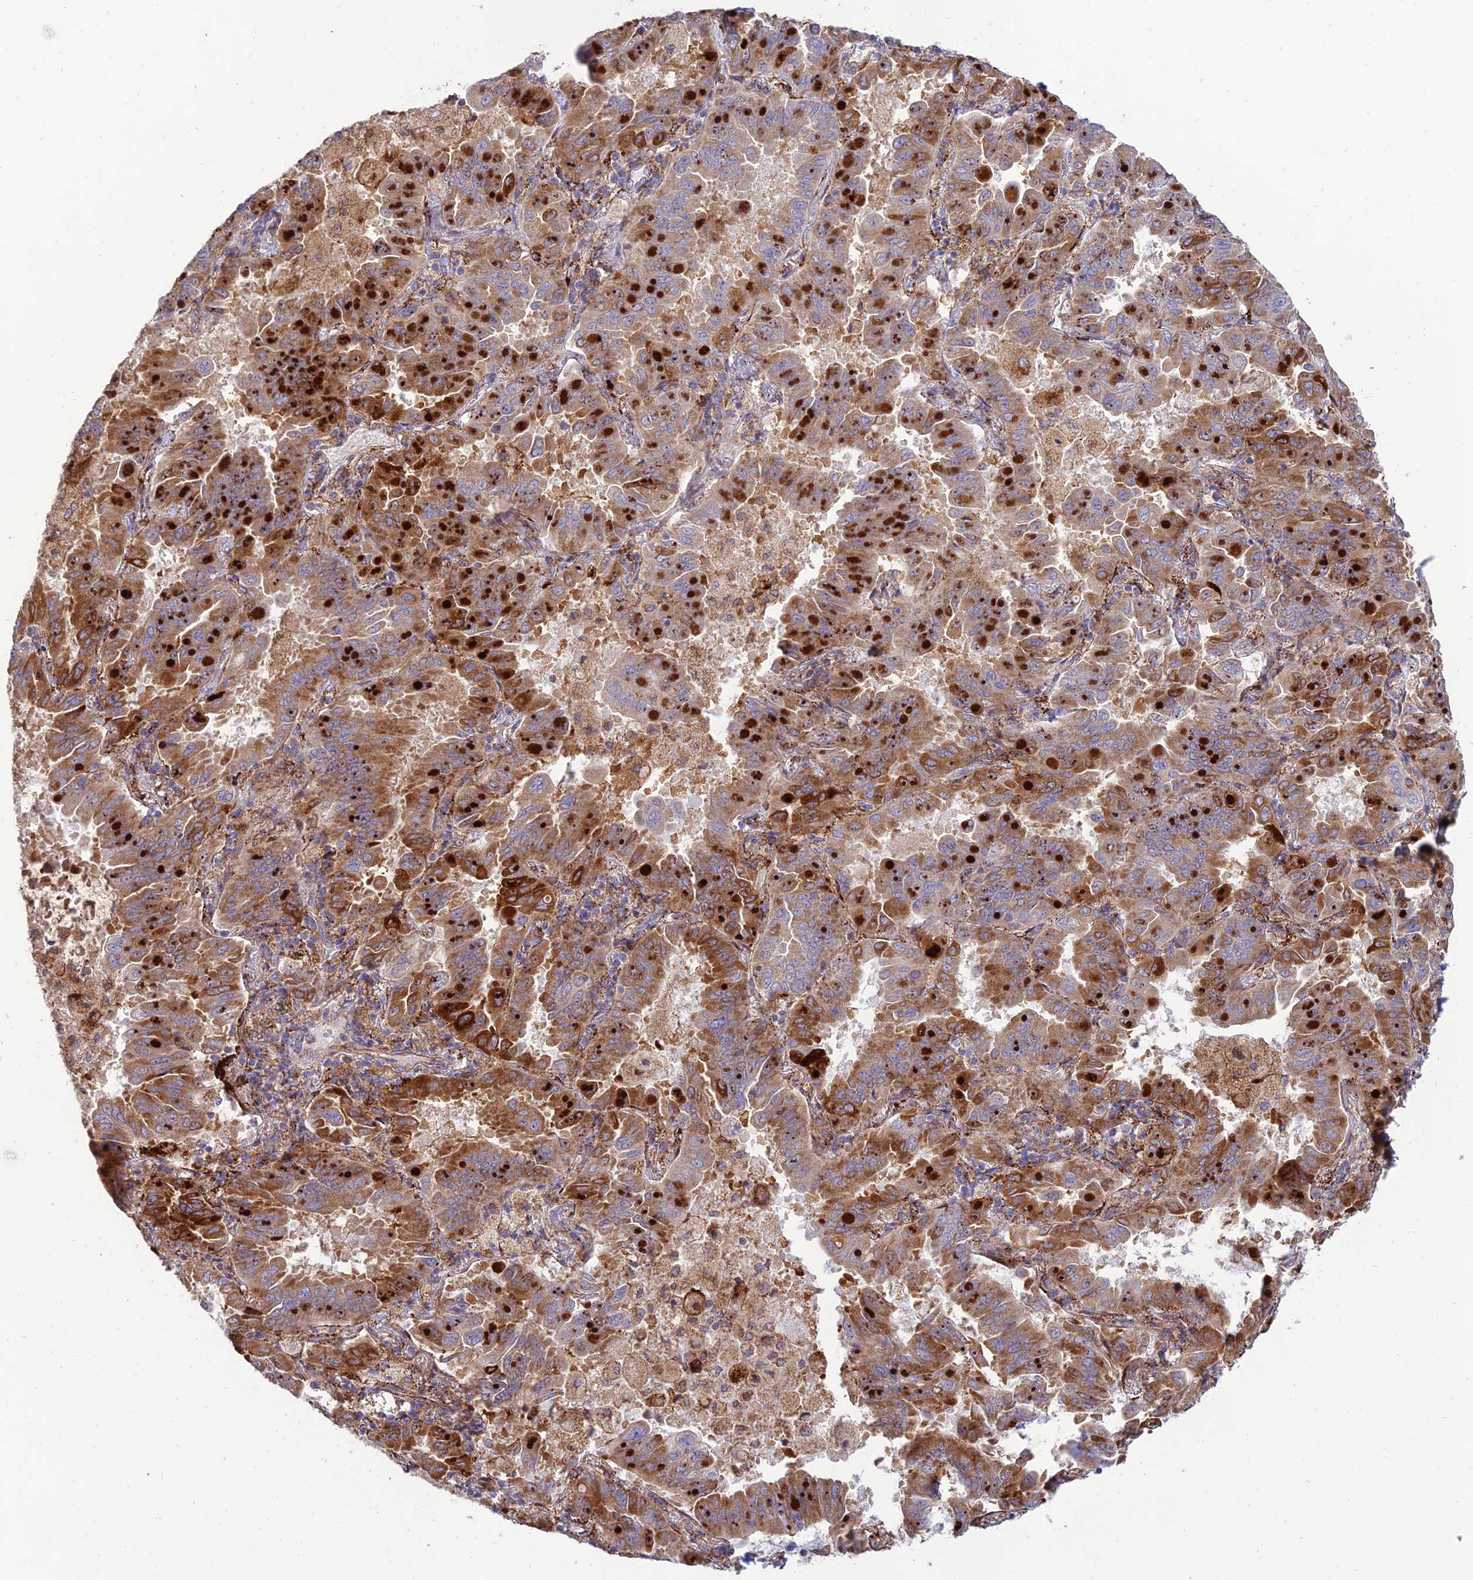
{"staining": {"intensity": "strong", "quantity": ">75%", "location": "cytoplasmic/membranous"}, "tissue": "lung cancer", "cell_type": "Tumor cells", "image_type": "cancer", "snomed": [{"axis": "morphology", "description": "Adenocarcinoma, NOS"}, {"axis": "topography", "description": "Lung"}], "caption": "IHC (DAB (3,3'-diaminobenzidine)) staining of human lung adenocarcinoma exhibits strong cytoplasmic/membranous protein positivity in approximately >75% of tumor cells.", "gene": "RCN3", "patient": {"sex": "male", "age": 64}}